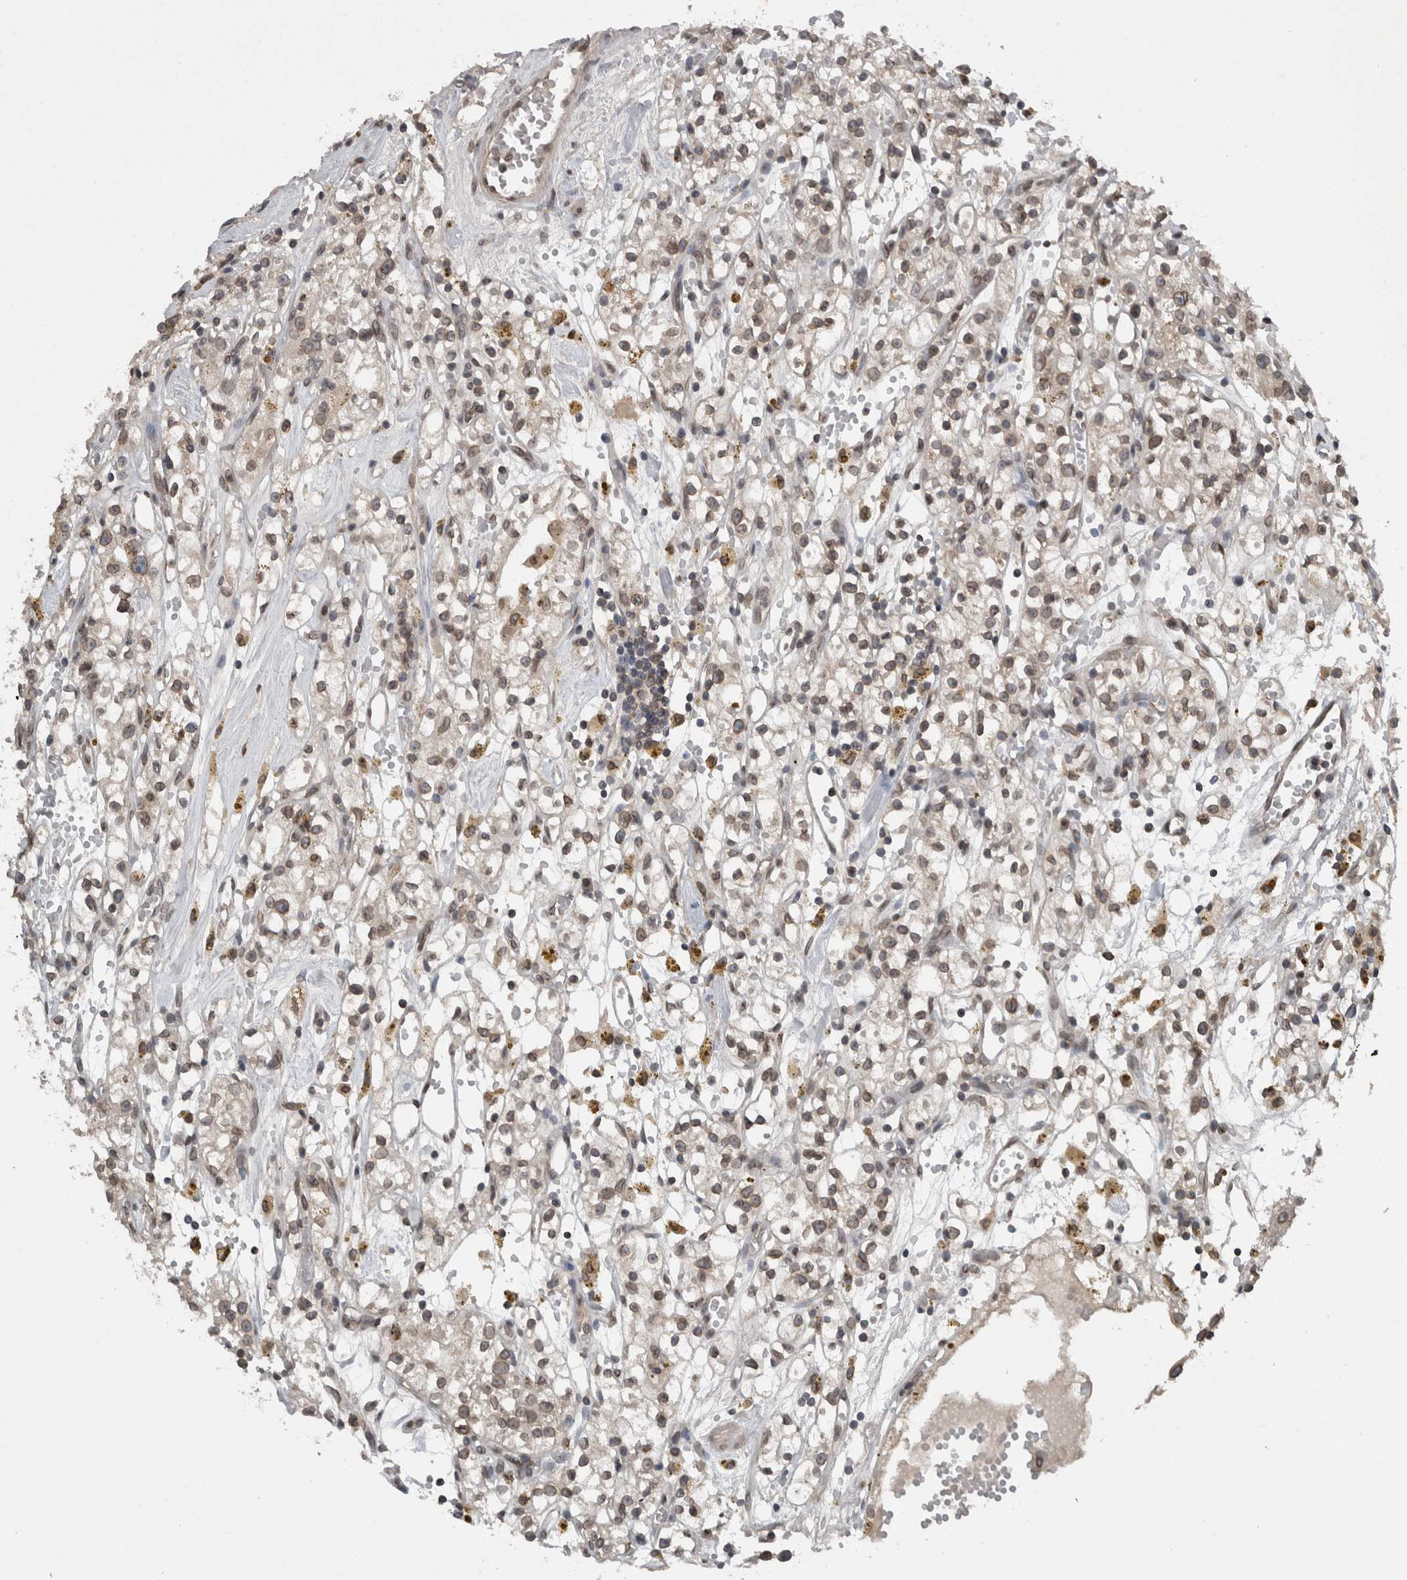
{"staining": {"intensity": "weak", "quantity": "25%-75%", "location": "cytoplasmic/membranous,nuclear"}, "tissue": "renal cancer", "cell_type": "Tumor cells", "image_type": "cancer", "snomed": [{"axis": "morphology", "description": "Adenocarcinoma, NOS"}, {"axis": "topography", "description": "Kidney"}], "caption": "Immunohistochemical staining of renal cancer reveals low levels of weak cytoplasmic/membranous and nuclear staining in approximately 25%-75% of tumor cells.", "gene": "RANBP2", "patient": {"sex": "male", "age": 56}}